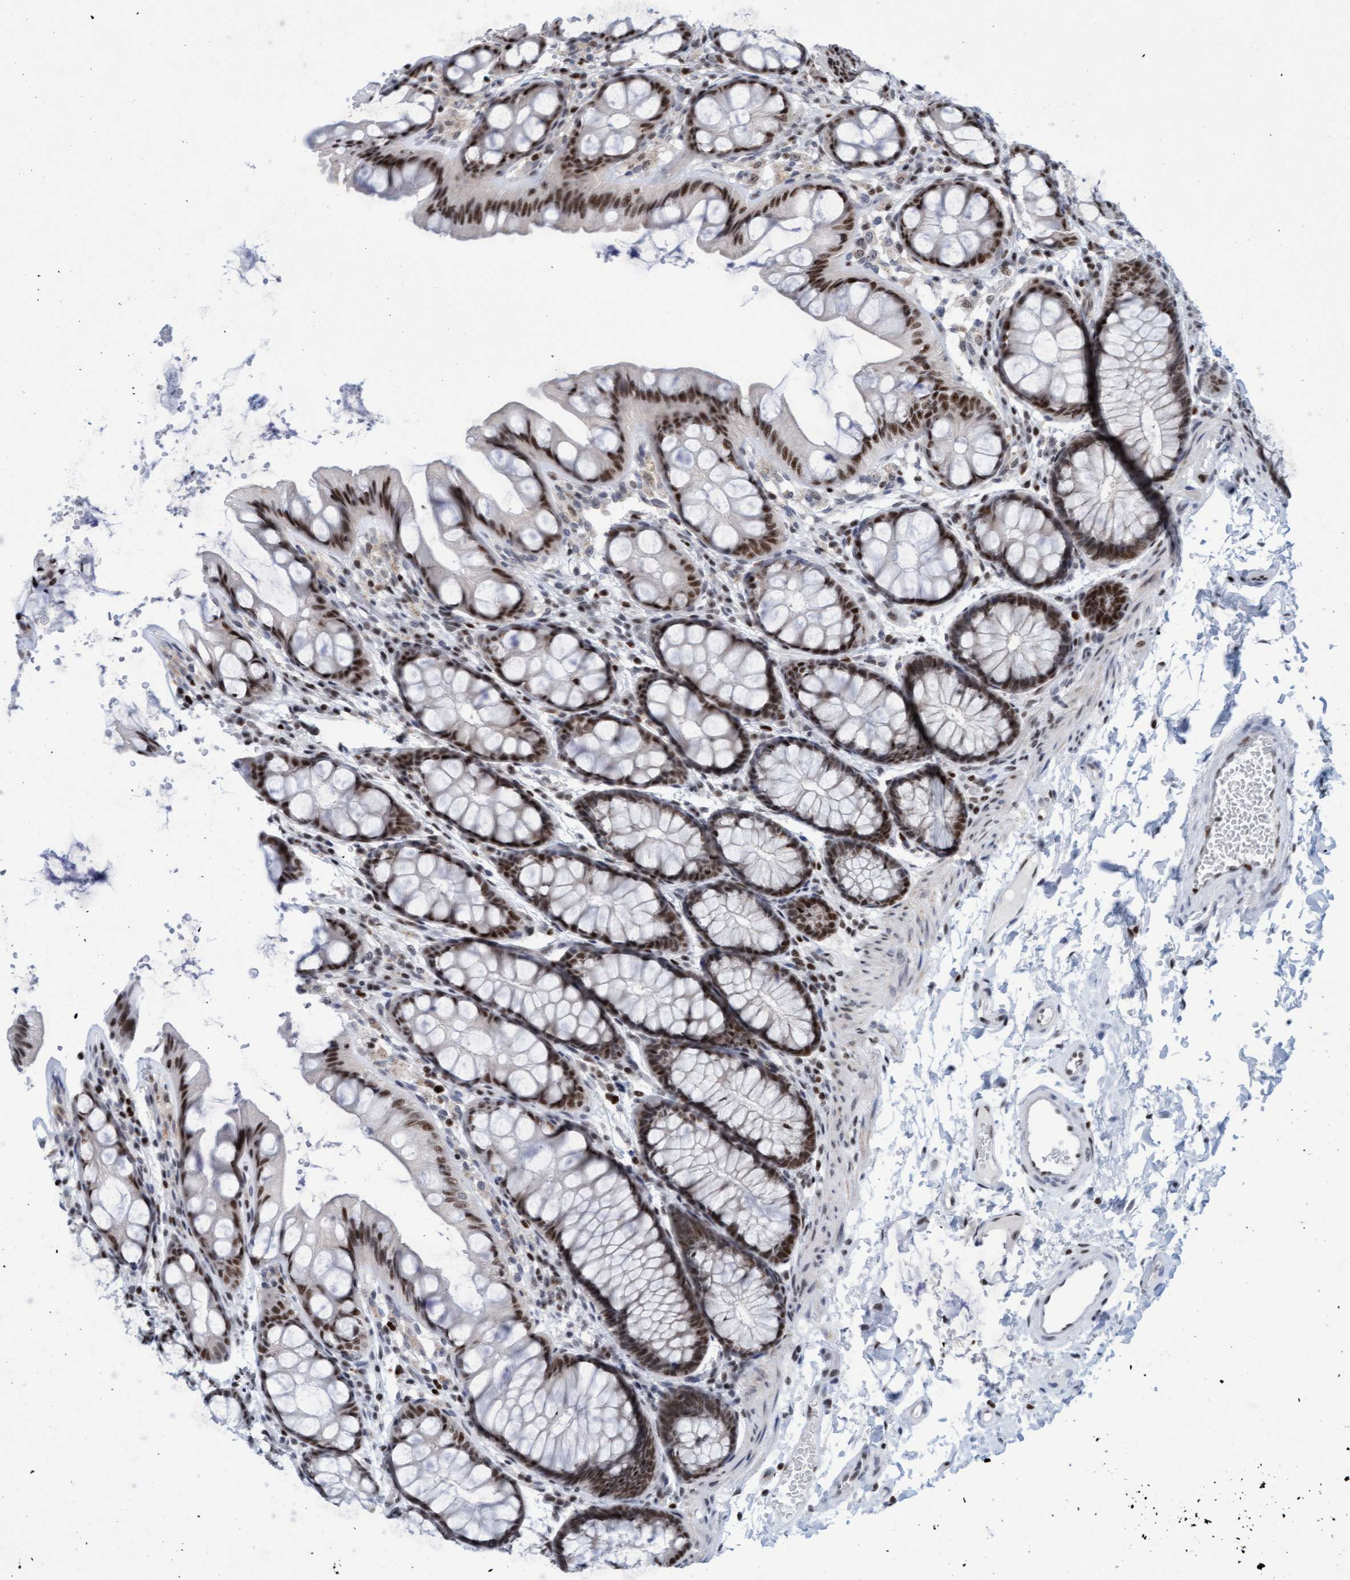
{"staining": {"intensity": "moderate", "quantity": "25%-75%", "location": "nuclear"}, "tissue": "colon", "cell_type": "Endothelial cells", "image_type": "normal", "snomed": [{"axis": "morphology", "description": "Normal tissue, NOS"}, {"axis": "topography", "description": "Colon"}], "caption": "Immunohistochemistry (IHC) (DAB (3,3'-diaminobenzidine)) staining of benign human colon reveals moderate nuclear protein positivity in about 25%-75% of endothelial cells.", "gene": "GLRX2", "patient": {"sex": "male", "age": 47}}